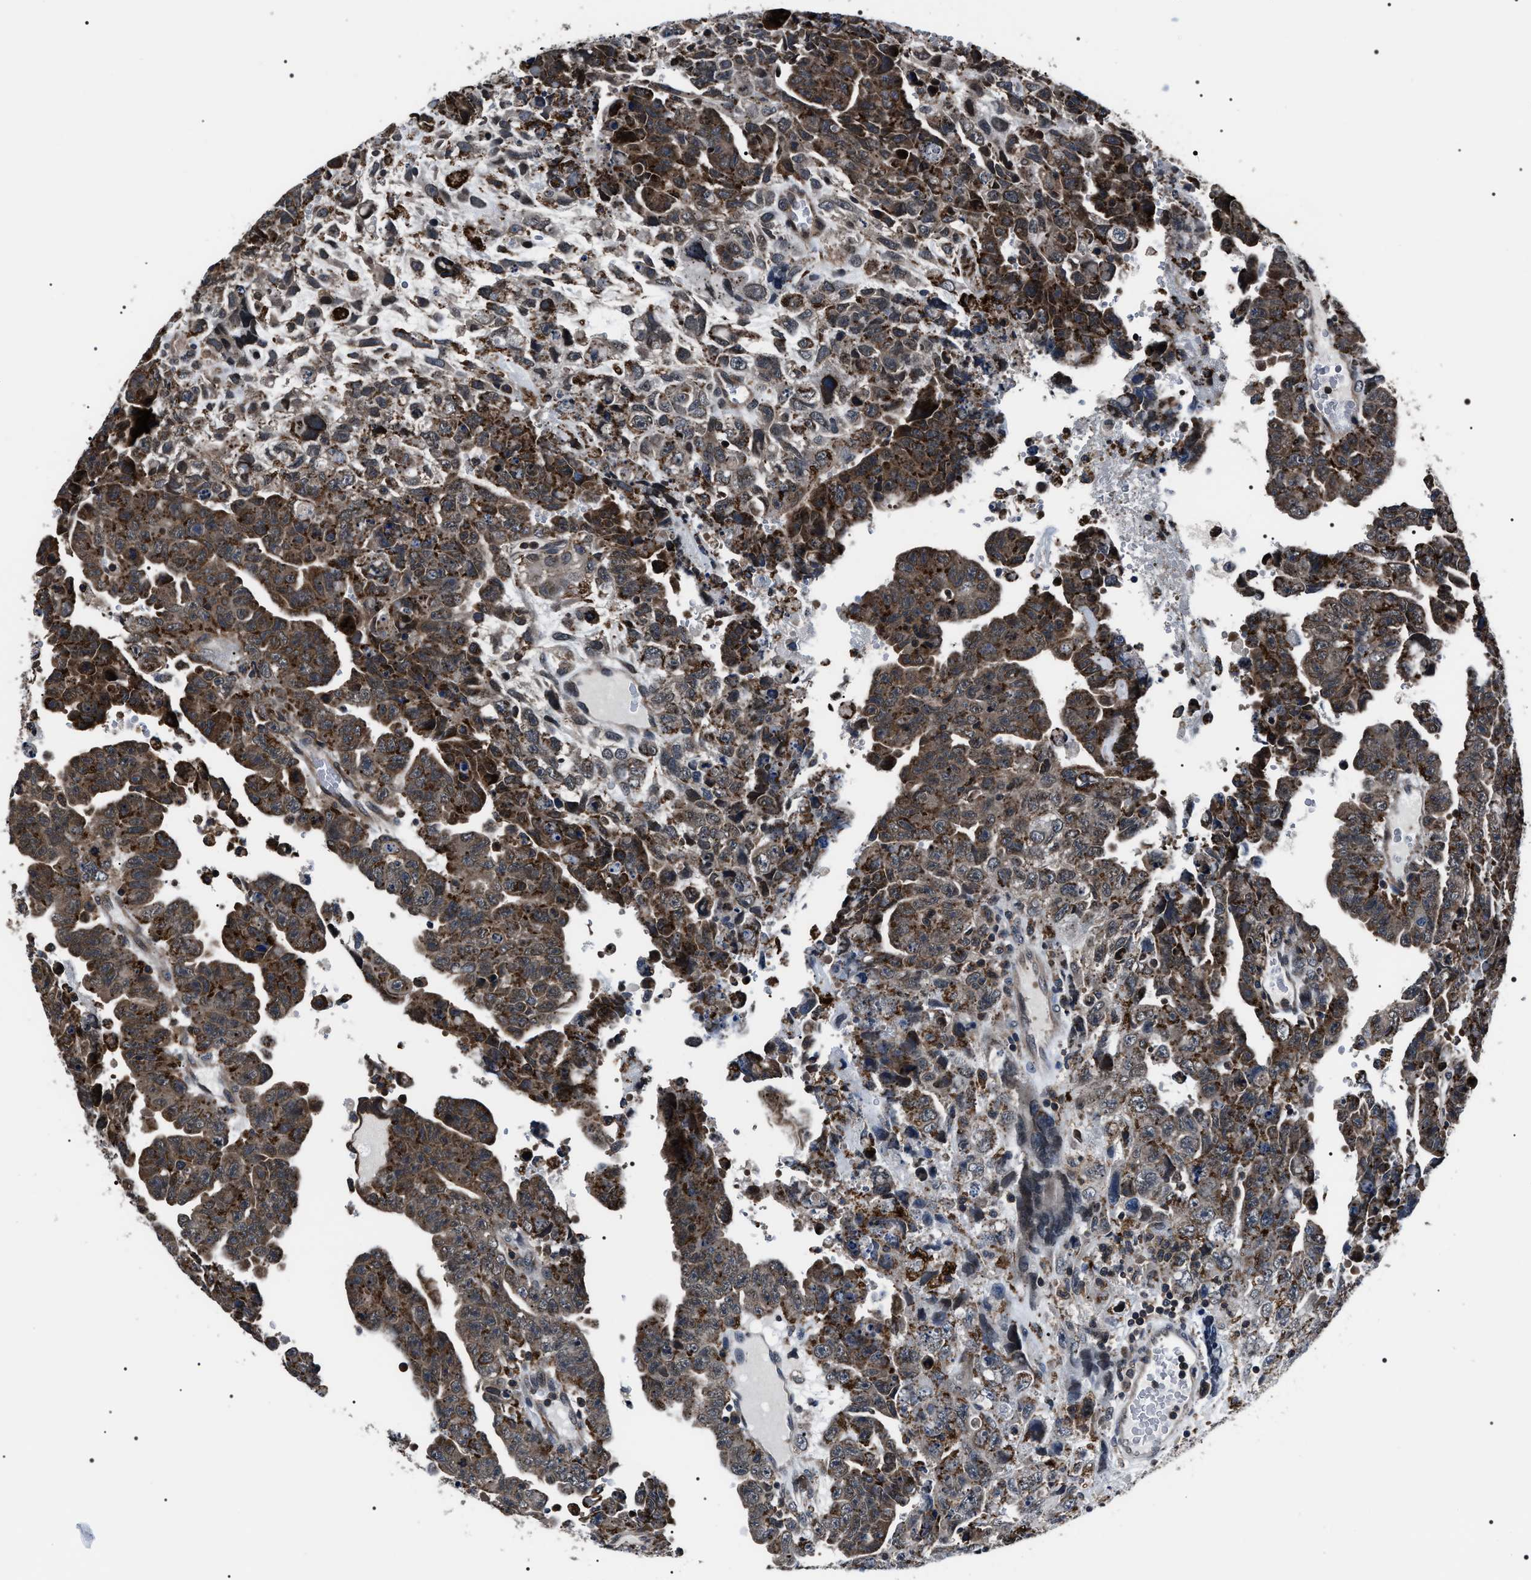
{"staining": {"intensity": "moderate", "quantity": "25%-75%", "location": "cytoplasmic/membranous"}, "tissue": "testis cancer", "cell_type": "Tumor cells", "image_type": "cancer", "snomed": [{"axis": "morphology", "description": "Carcinoma, Embryonal, NOS"}, {"axis": "topography", "description": "Testis"}], "caption": "Embryonal carcinoma (testis) was stained to show a protein in brown. There is medium levels of moderate cytoplasmic/membranous expression in about 25%-75% of tumor cells. (Brightfield microscopy of DAB IHC at high magnification).", "gene": "SIPA1", "patient": {"sex": "male", "age": 28}}